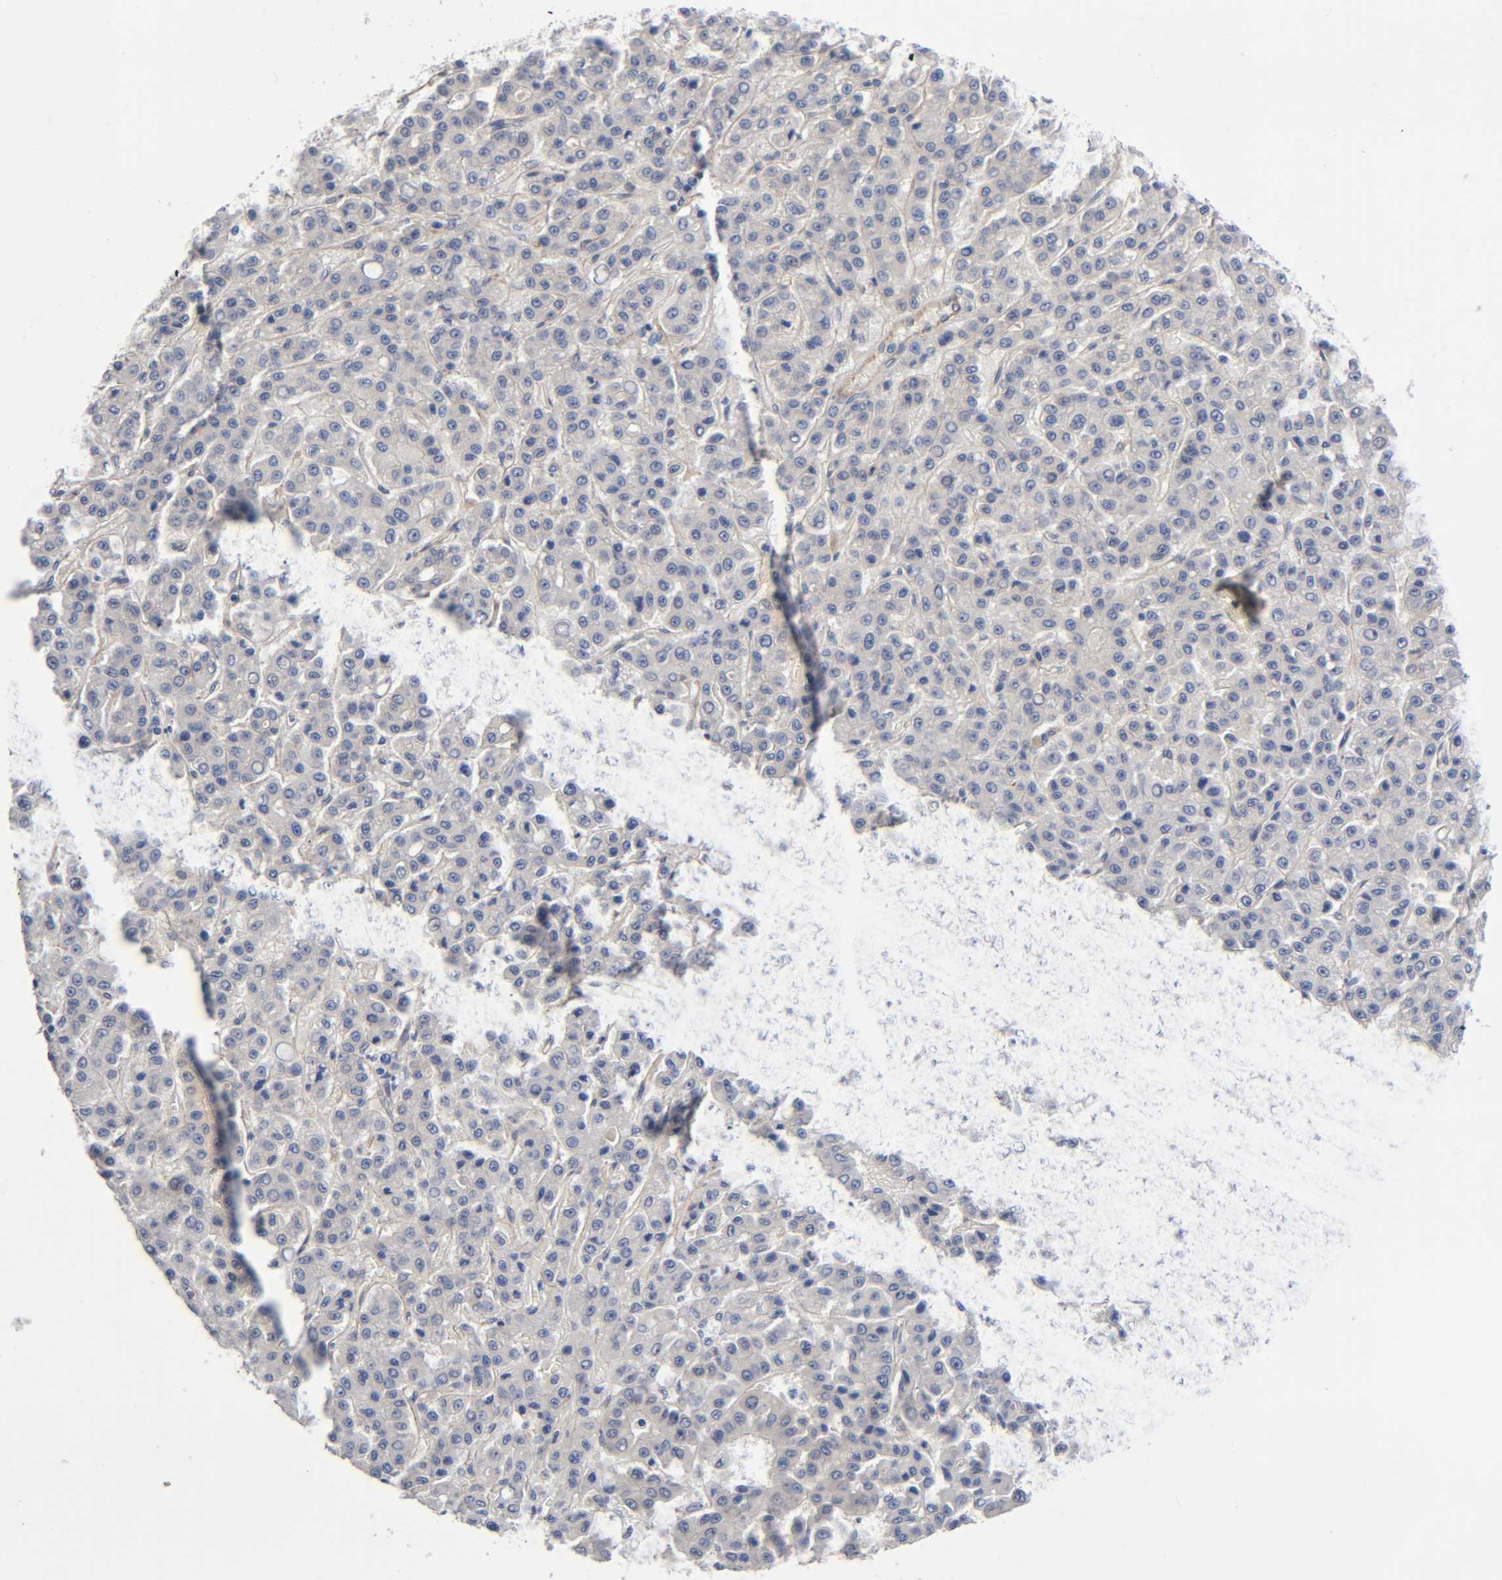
{"staining": {"intensity": "negative", "quantity": "none", "location": "none"}, "tissue": "liver cancer", "cell_type": "Tumor cells", "image_type": "cancer", "snomed": [{"axis": "morphology", "description": "Carcinoma, Hepatocellular, NOS"}, {"axis": "topography", "description": "Liver"}], "caption": "Micrograph shows no protein expression in tumor cells of liver cancer tissue. (DAB (3,3'-diaminobenzidine) immunohistochemistry (IHC) with hematoxylin counter stain).", "gene": "RAB13", "patient": {"sex": "male", "age": 70}}